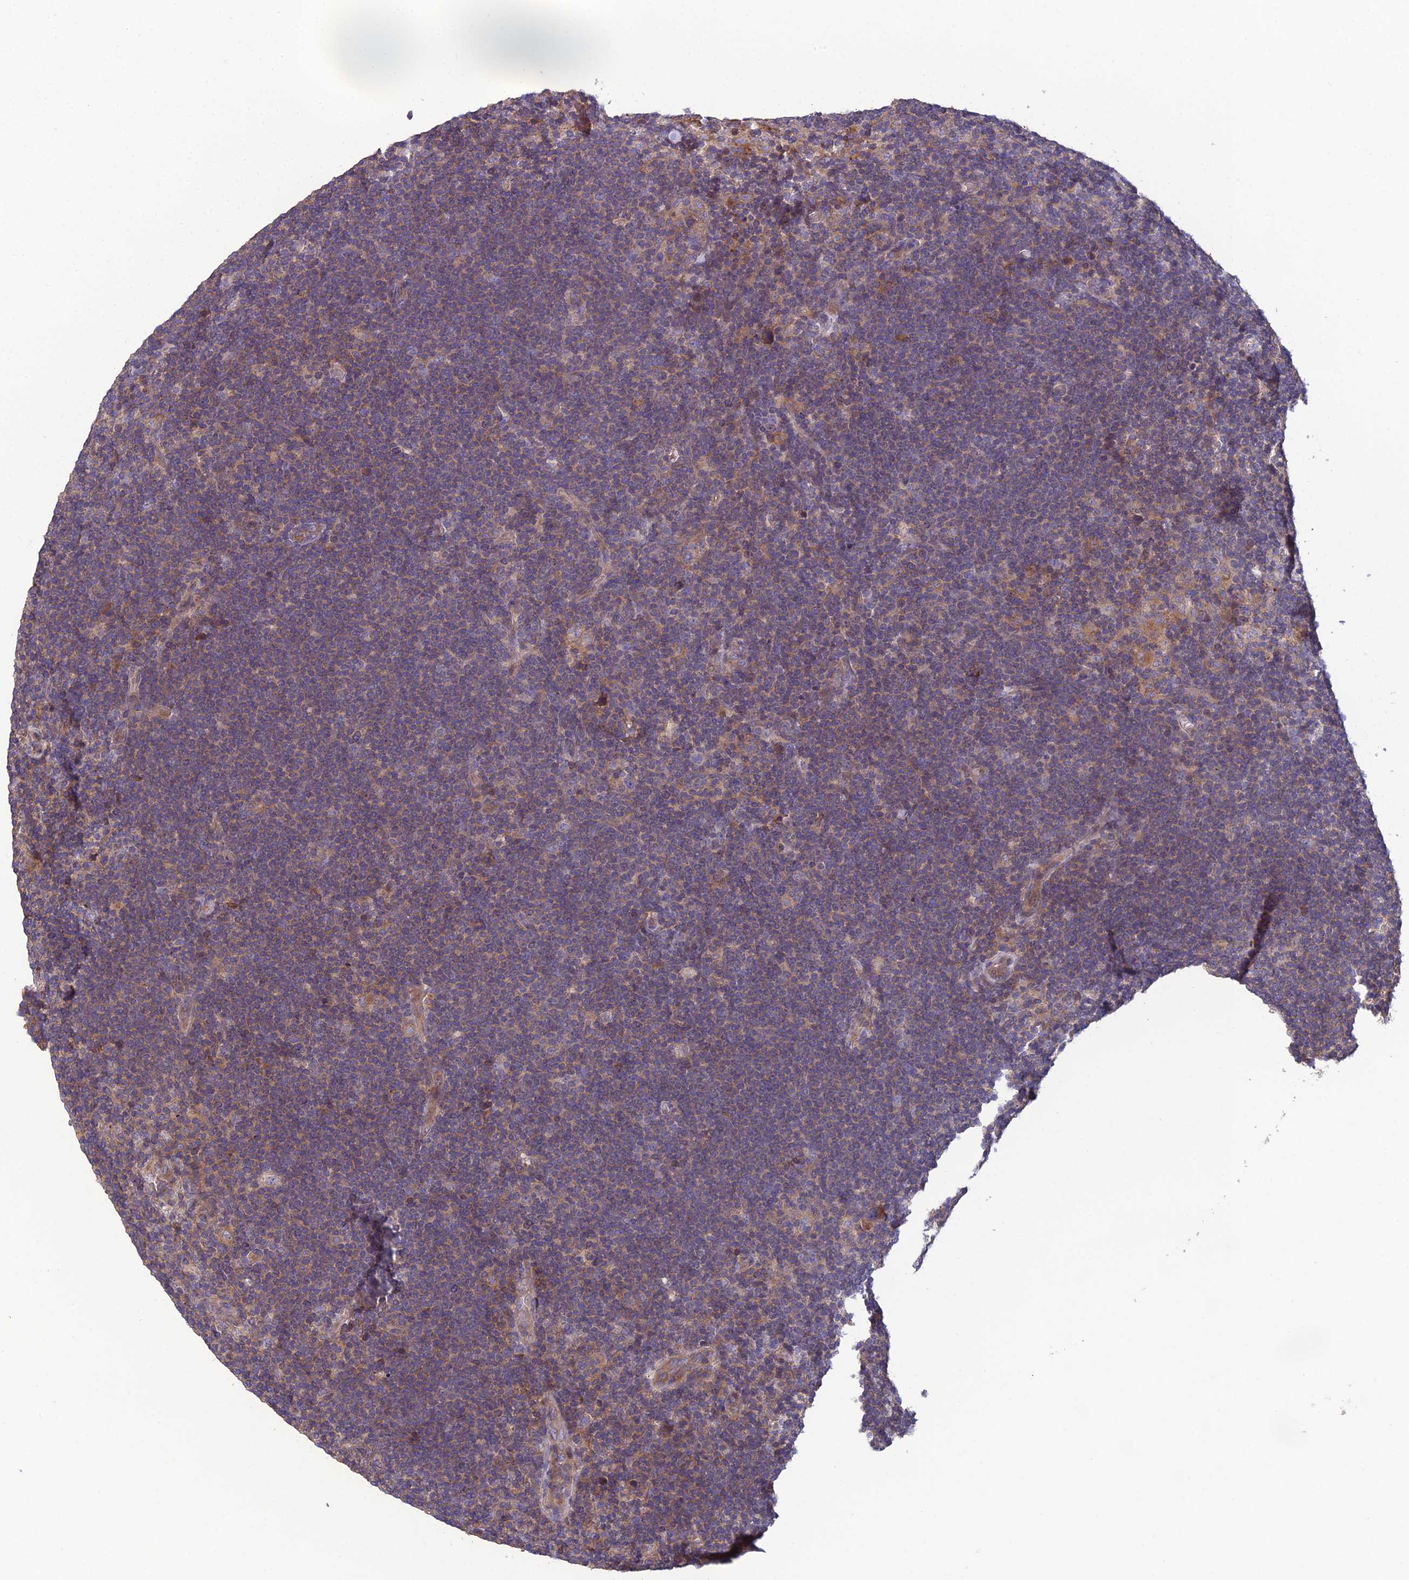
{"staining": {"intensity": "negative", "quantity": "none", "location": "none"}, "tissue": "lymphoma", "cell_type": "Tumor cells", "image_type": "cancer", "snomed": [{"axis": "morphology", "description": "Hodgkin's disease, NOS"}, {"axis": "topography", "description": "Lymph node"}], "caption": "Immunohistochemistry (IHC) of lymphoma demonstrates no staining in tumor cells.", "gene": "GALR2", "patient": {"sex": "female", "age": 57}}